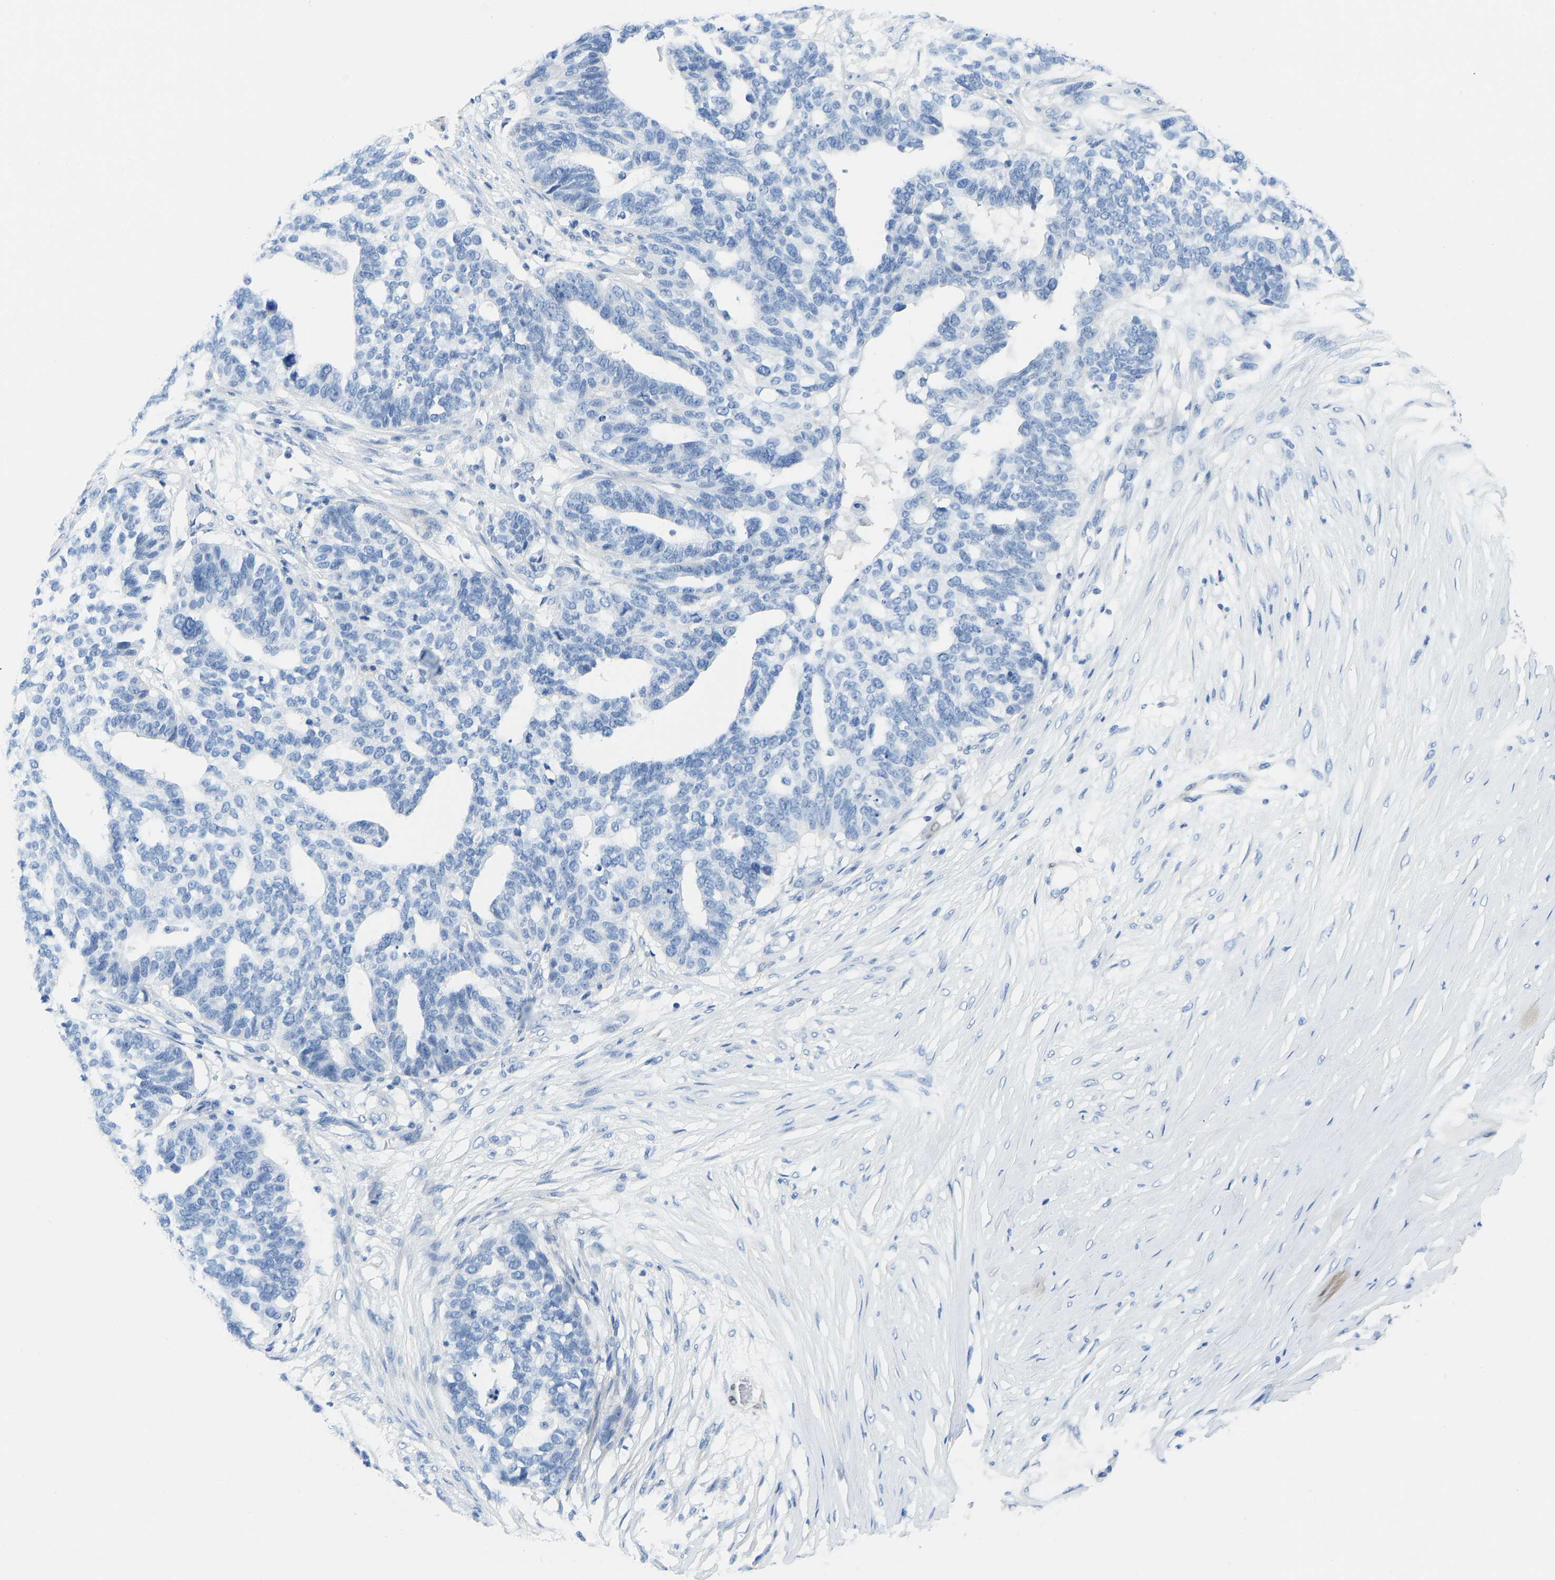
{"staining": {"intensity": "negative", "quantity": "none", "location": "none"}, "tissue": "ovarian cancer", "cell_type": "Tumor cells", "image_type": "cancer", "snomed": [{"axis": "morphology", "description": "Cystadenocarcinoma, serous, NOS"}, {"axis": "topography", "description": "Ovary"}], "caption": "Tumor cells show no significant expression in ovarian cancer.", "gene": "NKAIN3", "patient": {"sex": "female", "age": 59}}